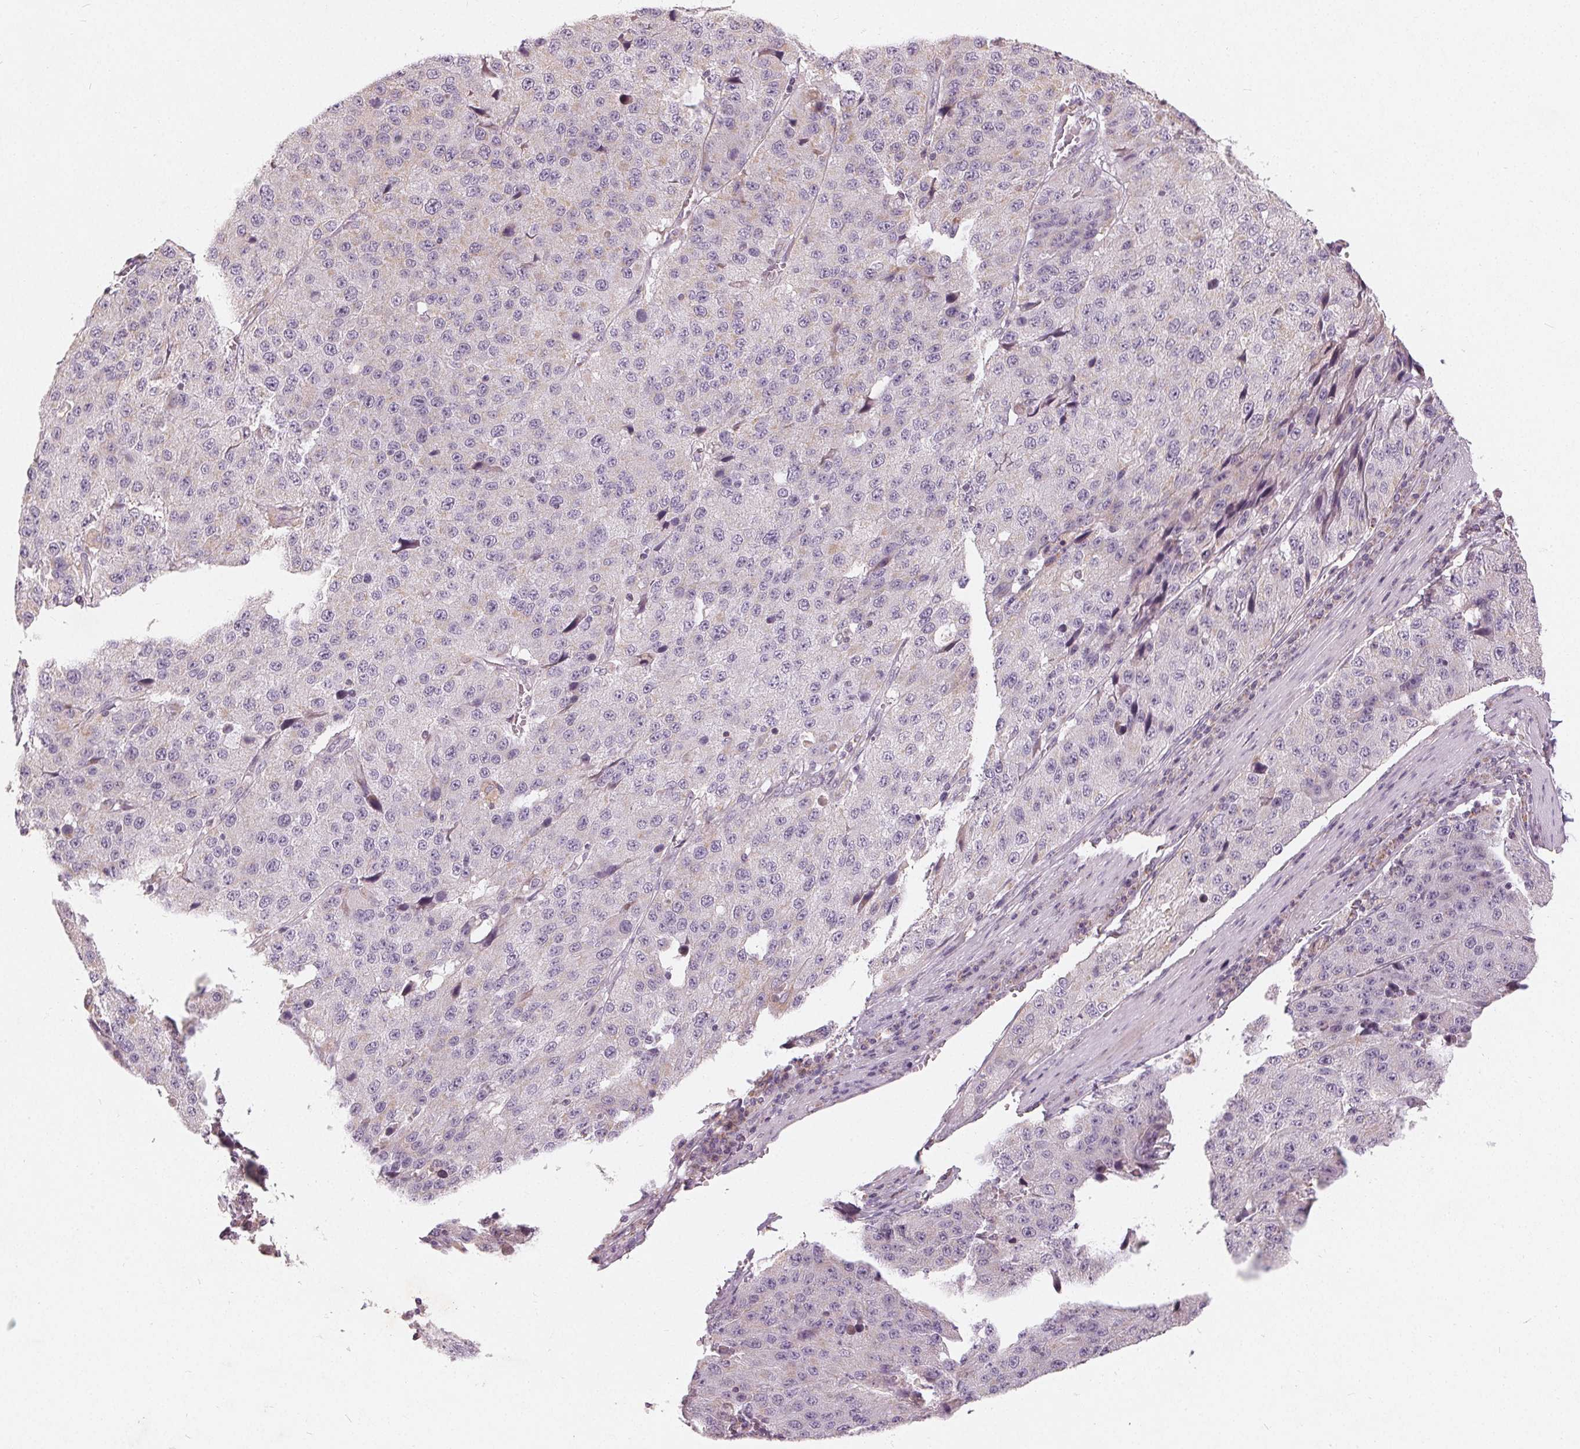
{"staining": {"intensity": "negative", "quantity": "none", "location": "none"}, "tissue": "stomach cancer", "cell_type": "Tumor cells", "image_type": "cancer", "snomed": [{"axis": "morphology", "description": "Adenocarcinoma, NOS"}, {"axis": "topography", "description": "Stomach"}], "caption": "Stomach adenocarcinoma was stained to show a protein in brown. There is no significant staining in tumor cells. (DAB immunohistochemistry with hematoxylin counter stain).", "gene": "TRIM60", "patient": {"sex": "male", "age": 71}}